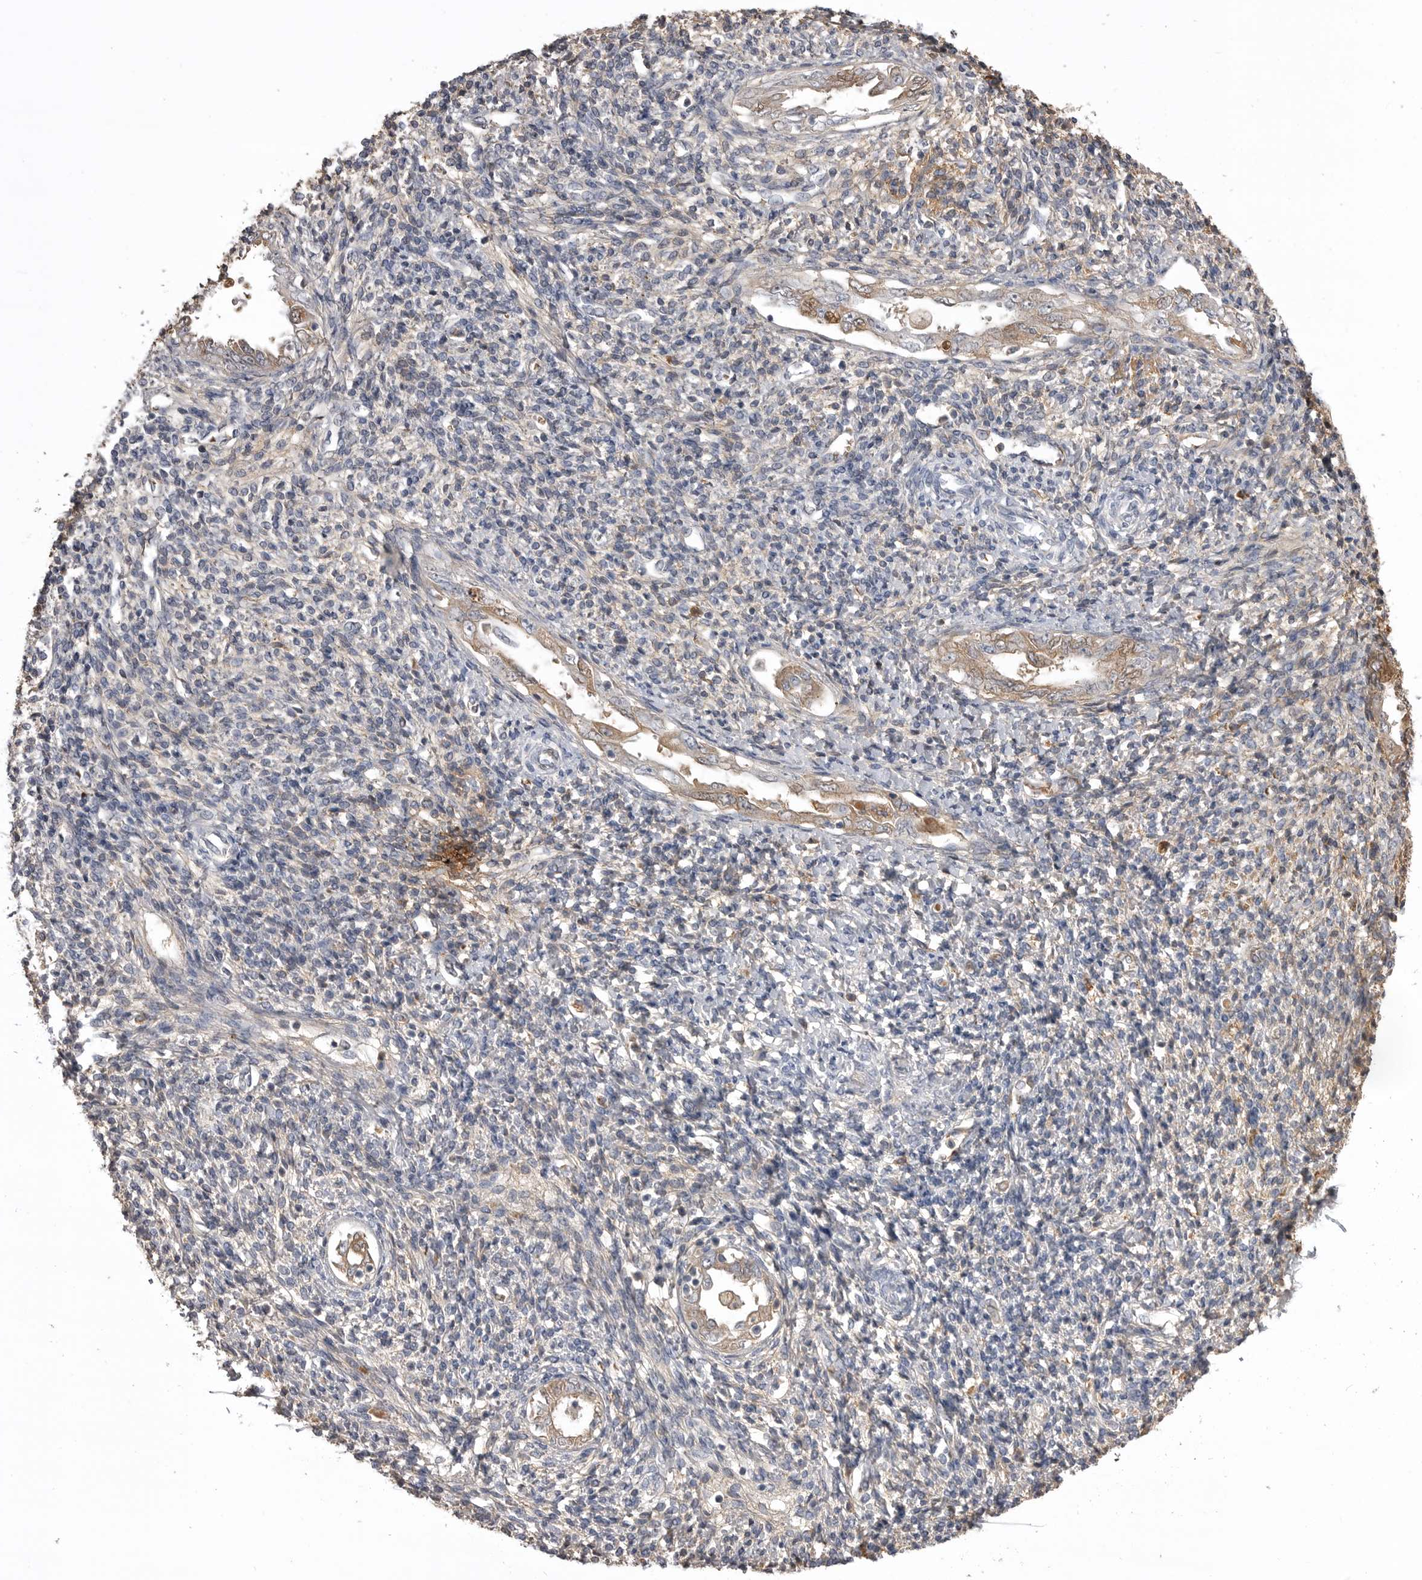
{"staining": {"intensity": "negative", "quantity": "none", "location": "none"}, "tissue": "endometrium", "cell_type": "Cells in endometrial stroma", "image_type": "normal", "snomed": [{"axis": "morphology", "description": "Normal tissue, NOS"}, {"axis": "topography", "description": "Endometrium"}], "caption": "The micrograph exhibits no significant staining in cells in endometrial stroma of endometrium. The staining is performed using DAB brown chromogen with nuclei counter-stained in using hematoxylin.", "gene": "AHSG", "patient": {"sex": "female", "age": 66}}